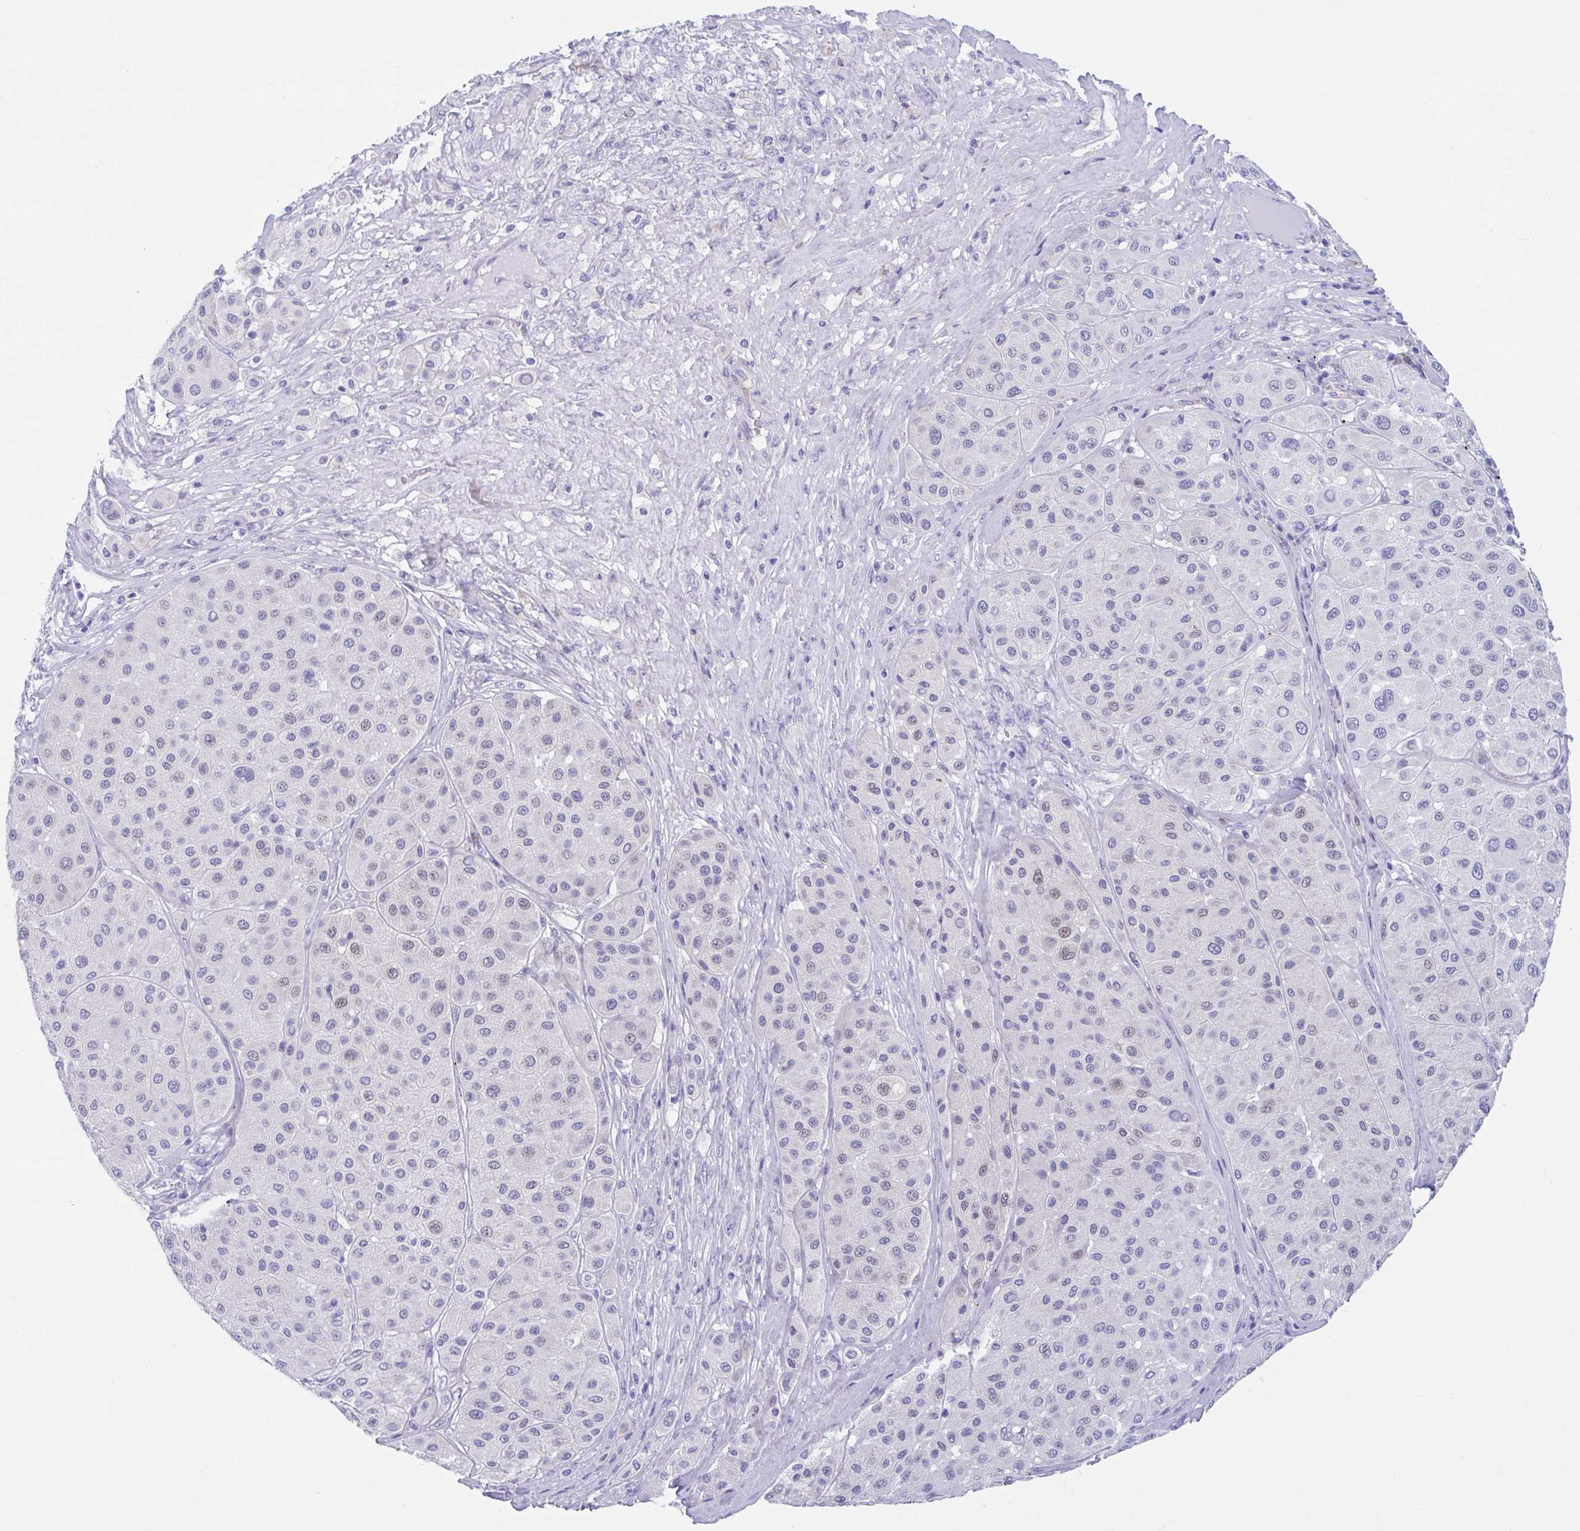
{"staining": {"intensity": "weak", "quantity": "<25%", "location": "nuclear"}, "tissue": "melanoma", "cell_type": "Tumor cells", "image_type": "cancer", "snomed": [{"axis": "morphology", "description": "Malignant melanoma, Metastatic site"}, {"axis": "topography", "description": "Smooth muscle"}], "caption": "DAB immunohistochemical staining of human melanoma displays no significant expression in tumor cells.", "gene": "TTC30B", "patient": {"sex": "male", "age": 41}}